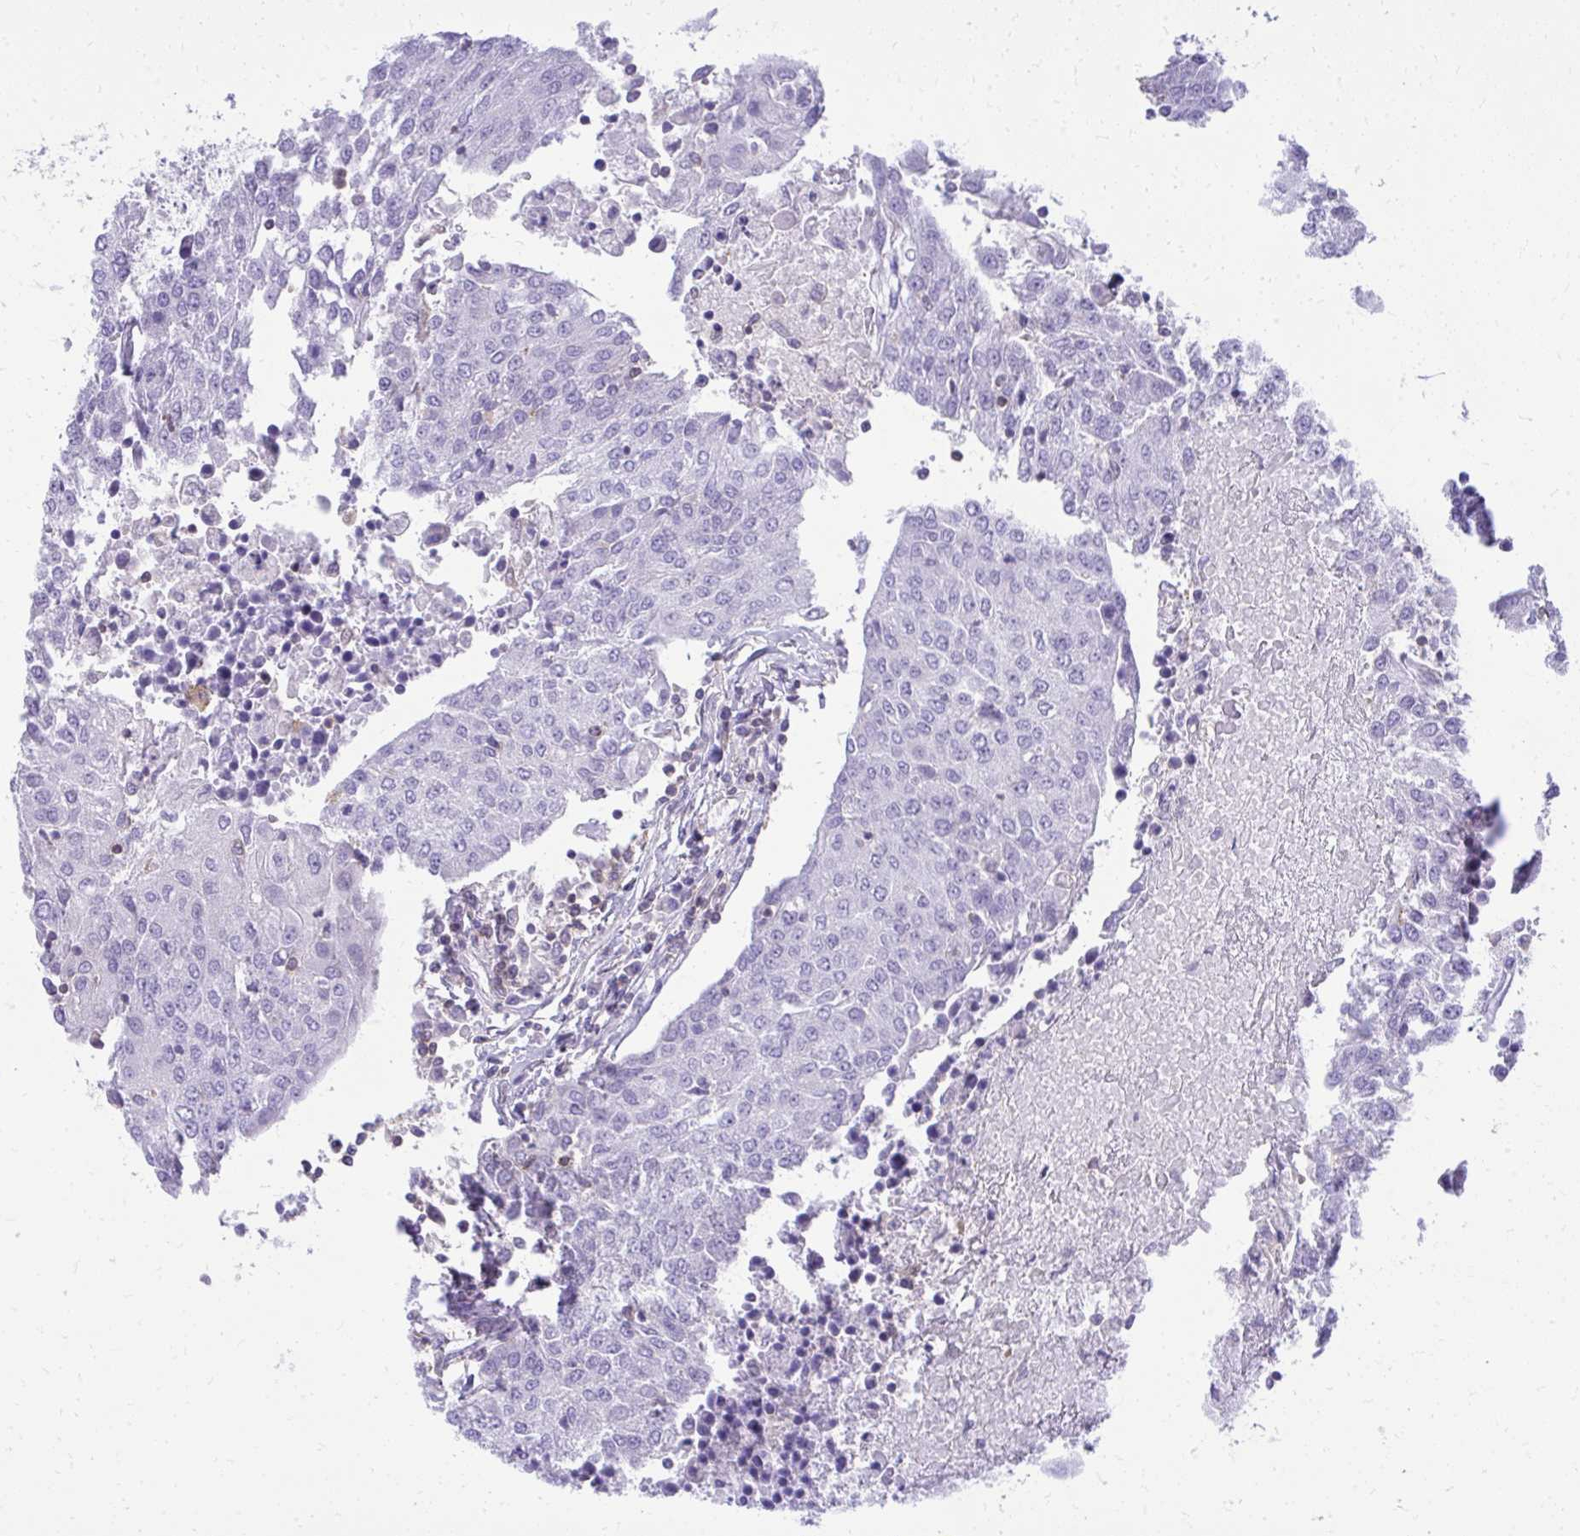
{"staining": {"intensity": "negative", "quantity": "none", "location": "none"}, "tissue": "urothelial cancer", "cell_type": "Tumor cells", "image_type": "cancer", "snomed": [{"axis": "morphology", "description": "Urothelial carcinoma, High grade"}, {"axis": "topography", "description": "Urinary bladder"}], "caption": "Immunohistochemistry (IHC) photomicrograph of neoplastic tissue: human urothelial cancer stained with DAB (3,3'-diaminobenzidine) displays no significant protein expression in tumor cells. (DAB (3,3'-diaminobenzidine) immunohistochemistry with hematoxylin counter stain).", "gene": "GPRIN3", "patient": {"sex": "female", "age": 85}}